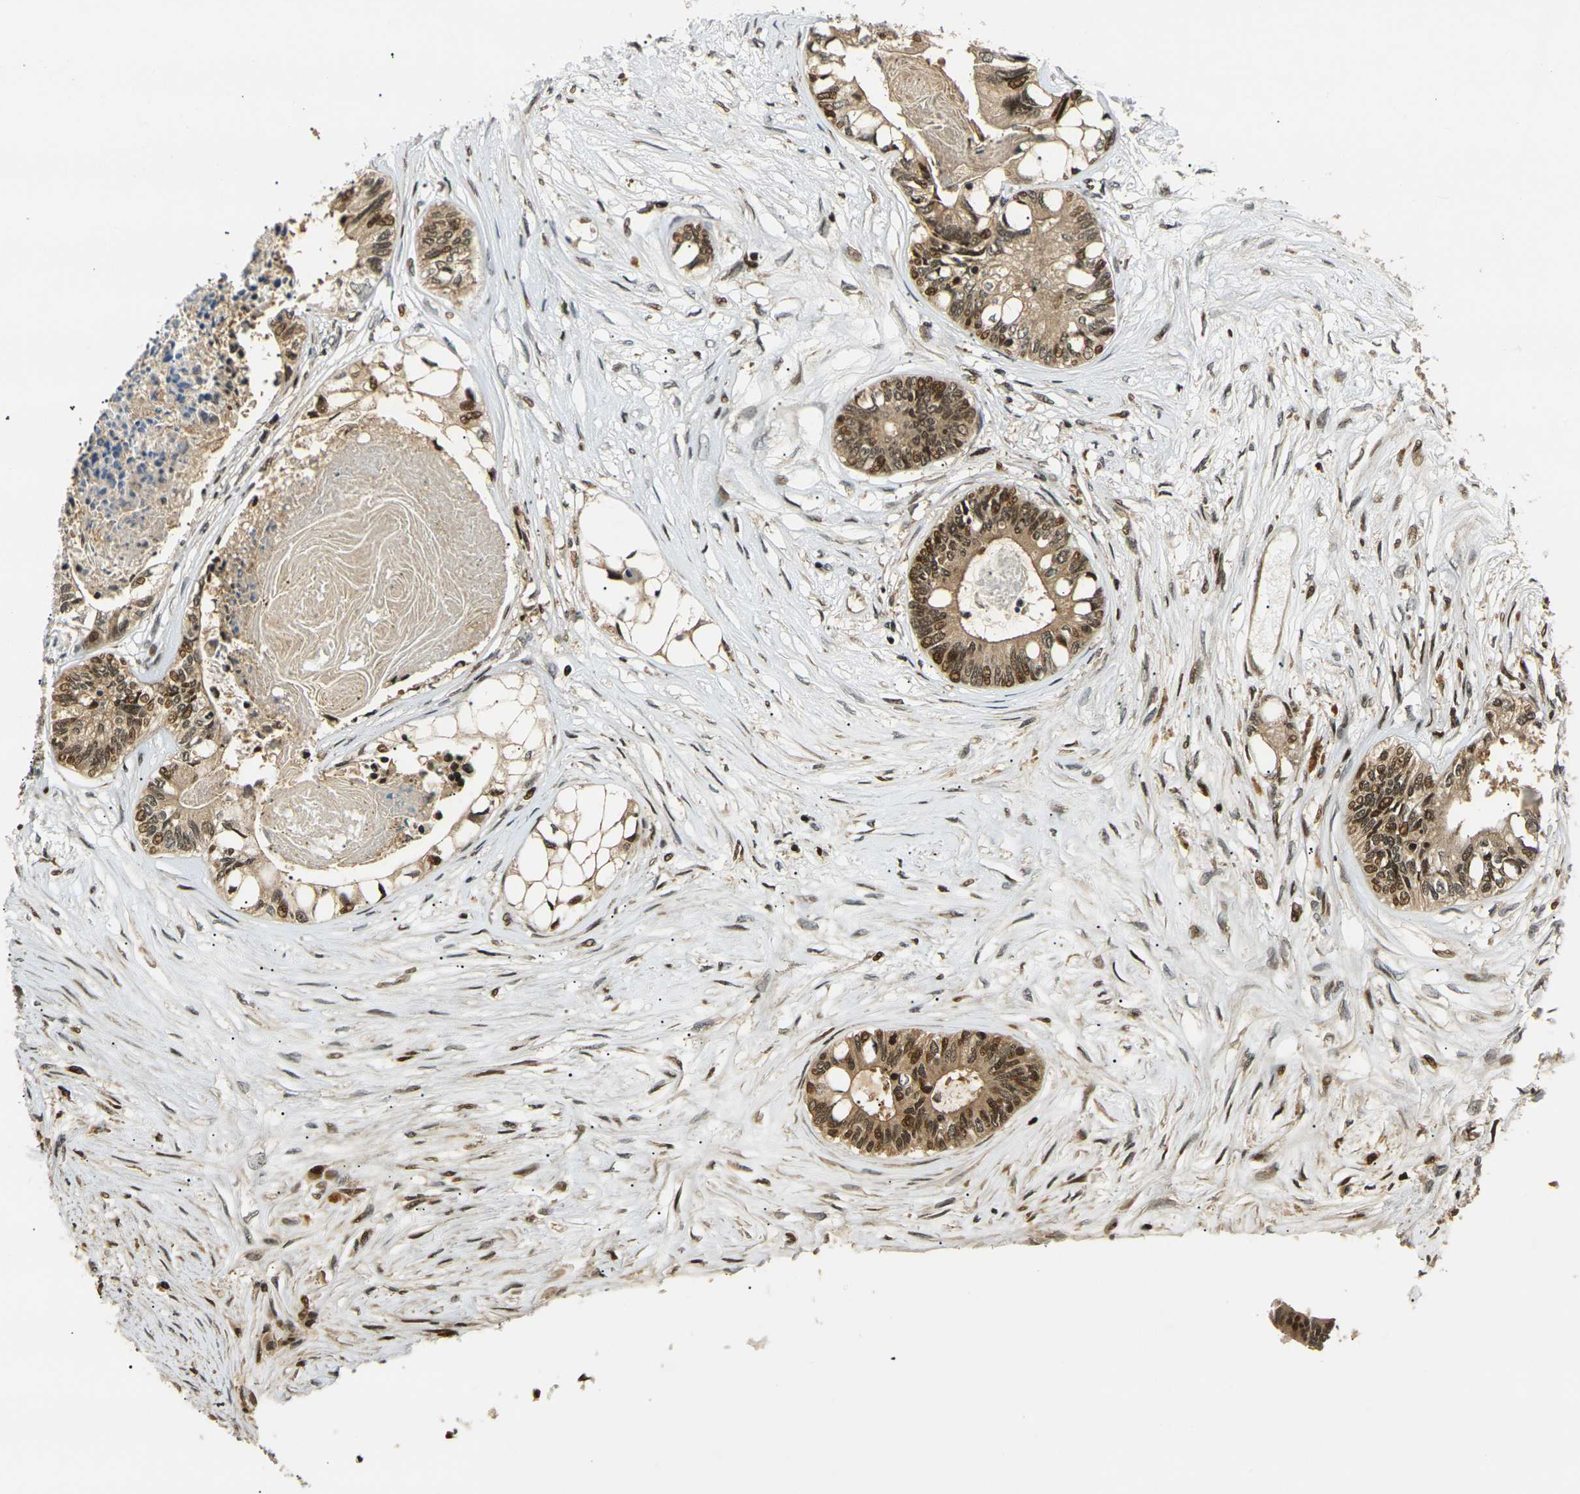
{"staining": {"intensity": "moderate", "quantity": ">75%", "location": "cytoplasmic/membranous,nuclear"}, "tissue": "colorectal cancer", "cell_type": "Tumor cells", "image_type": "cancer", "snomed": [{"axis": "morphology", "description": "Adenocarcinoma, NOS"}, {"axis": "topography", "description": "Rectum"}], "caption": "Adenocarcinoma (colorectal) tissue displays moderate cytoplasmic/membranous and nuclear expression in approximately >75% of tumor cells", "gene": "ACTL6A", "patient": {"sex": "male", "age": 63}}